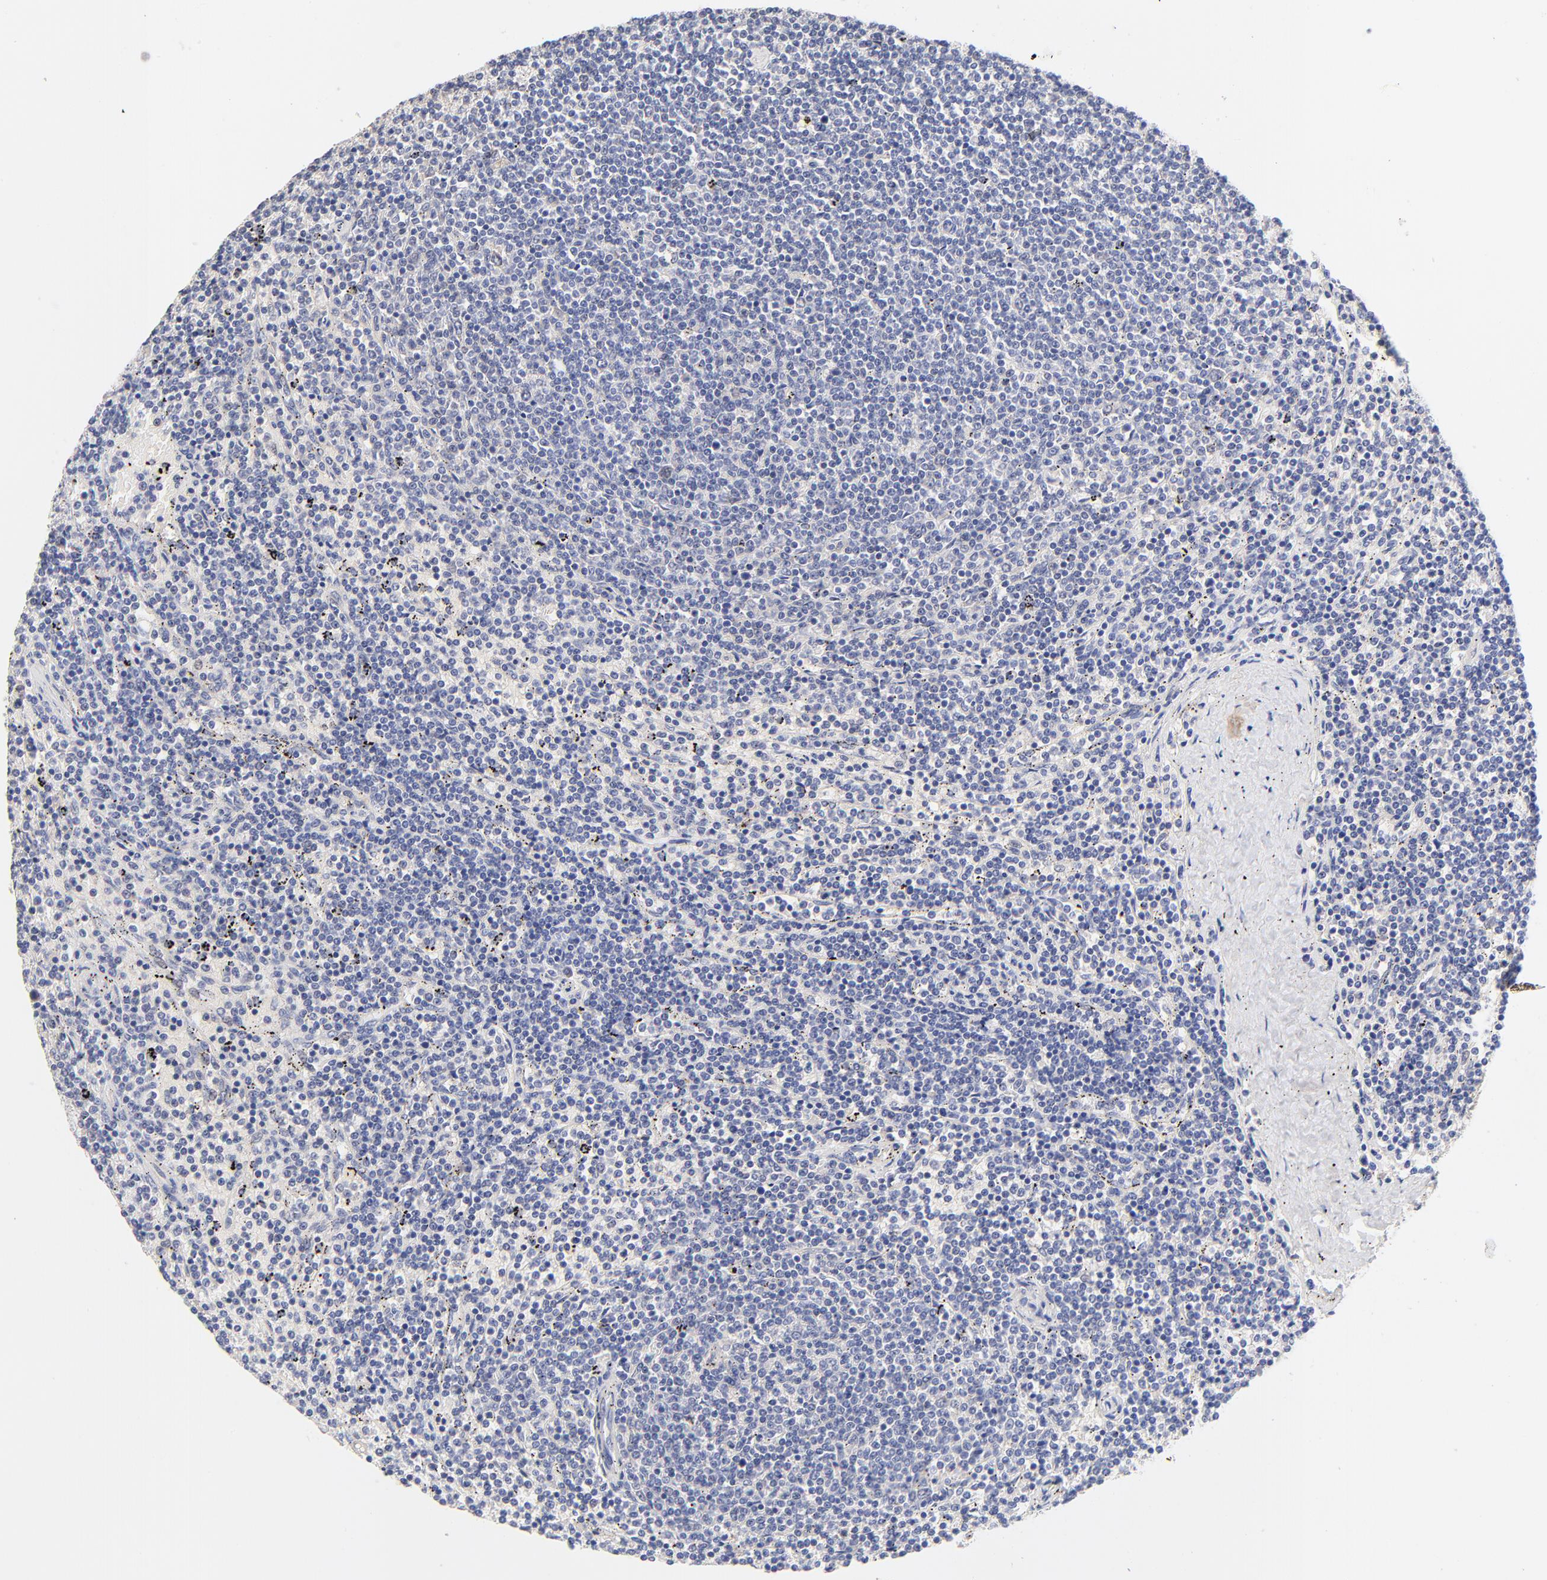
{"staining": {"intensity": "negative", "quantity": "none", "location": "none"}, "tissue": "lymphoma", "cell_type": "Tumor cells", "image_type": "cancer", "snomed": [{"axis": "morphology", "description": "Malignant lymphoma, non-Hodgkin's type, Low grade"}, {"axis": "topography", "description": "Spleen"}], "caption": "This micrograph is of lymphoma stained with IHC to label a protein in brown with the nuclei are counter-stained blue. There is no positivity in tumor cells.", "gene": "PTK7", "patient": {"sex": "female", "age": 50}}